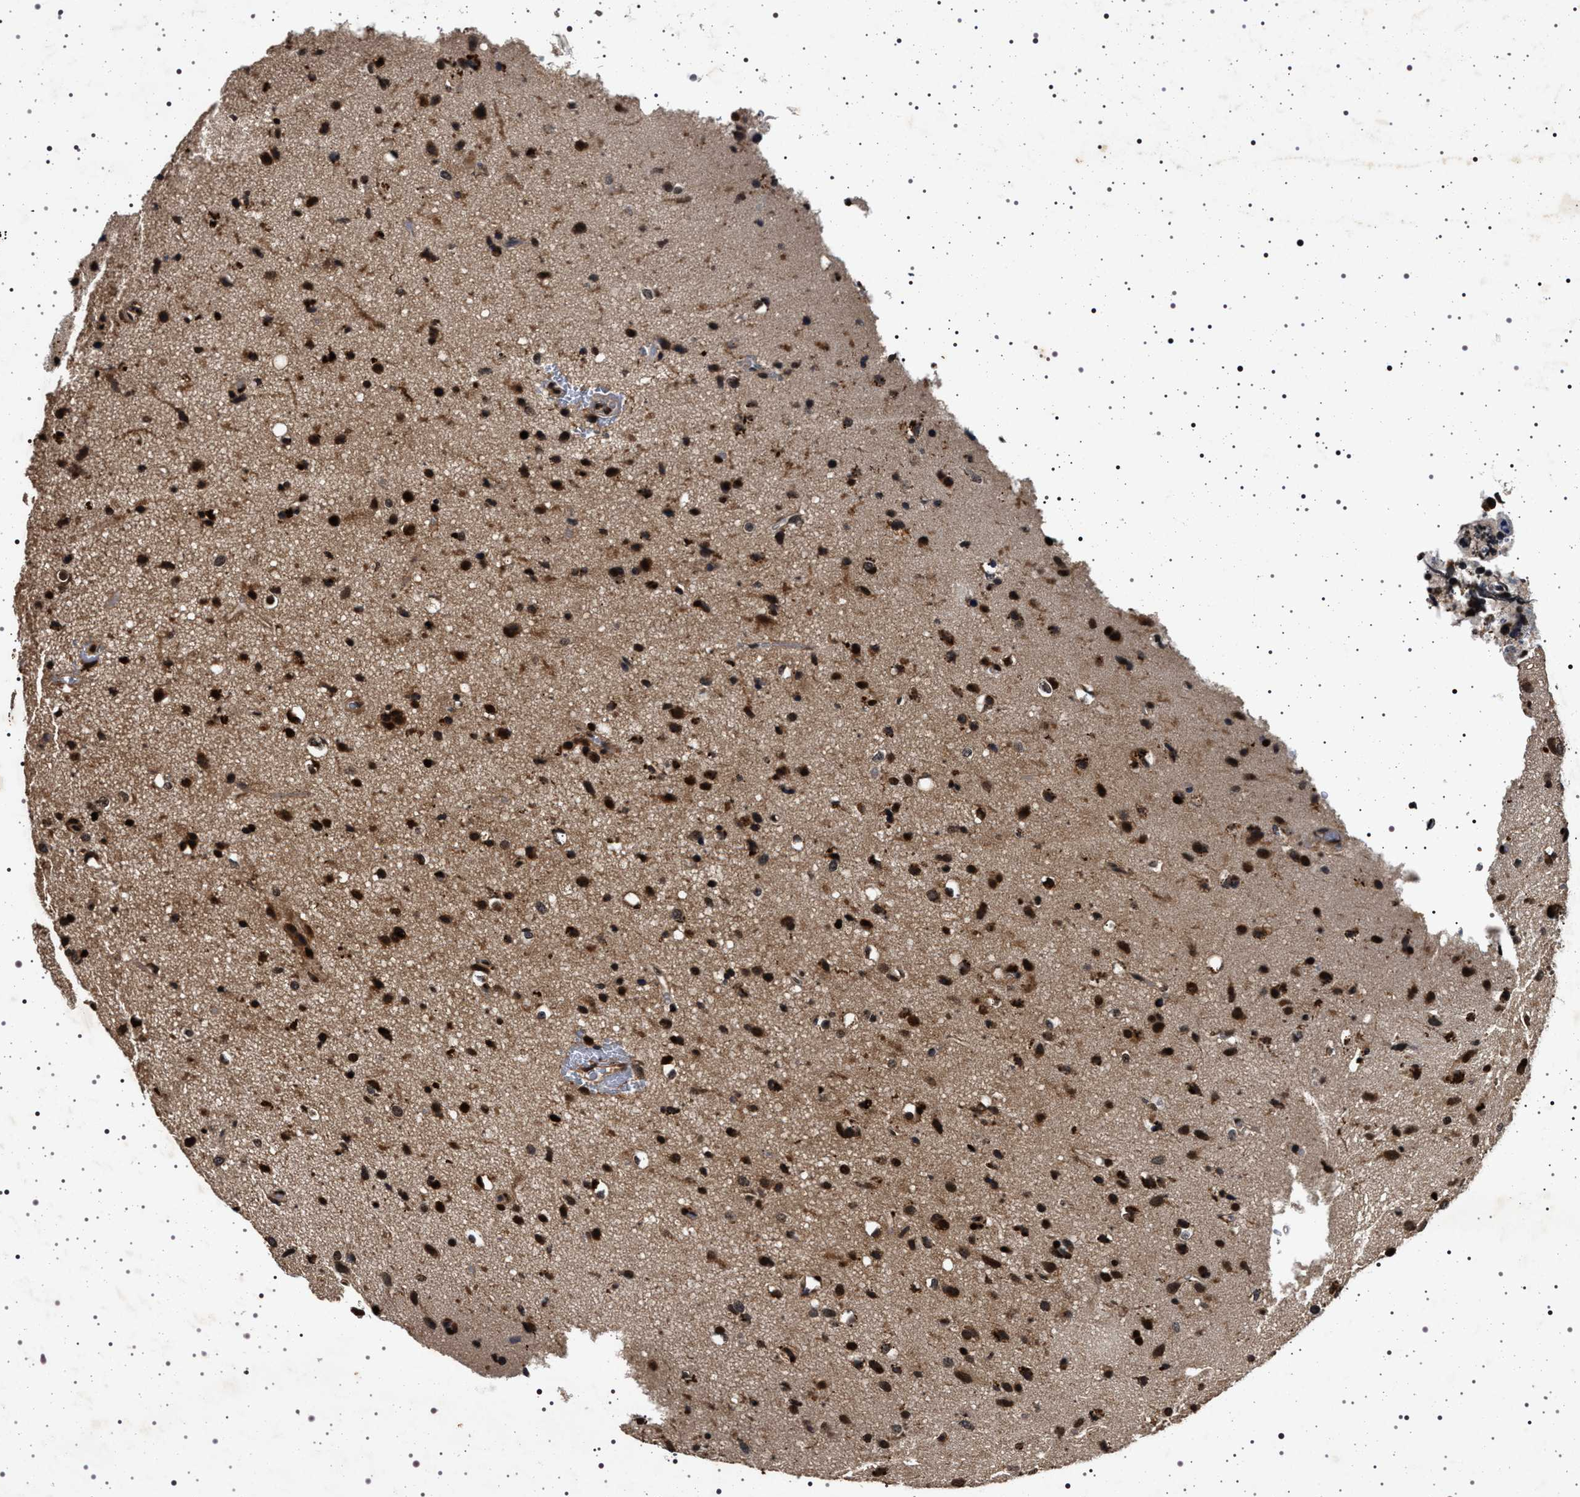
{"staining": {"intensity": "strong", "quantity": ">75%", "location": "cytoplasmic/membranous,nuclear"}, "tissue": "glioma", "cell_type": "Tumor cells", "image_type": "cancer", "snomed": [{"axis": "morphology", "description": "Glioma, malignant, Low grade"}, {"axis": "topography", "description": "Brain"}], "caption": "This is a histology image of IHC staining of malignant glioma (low-grade), which shows strong staining in the cytoplasmic/membranous and nuclear of tumor cells.", "gene": "CDKN1B", "patient": {"sex": "male", "age": 77}}